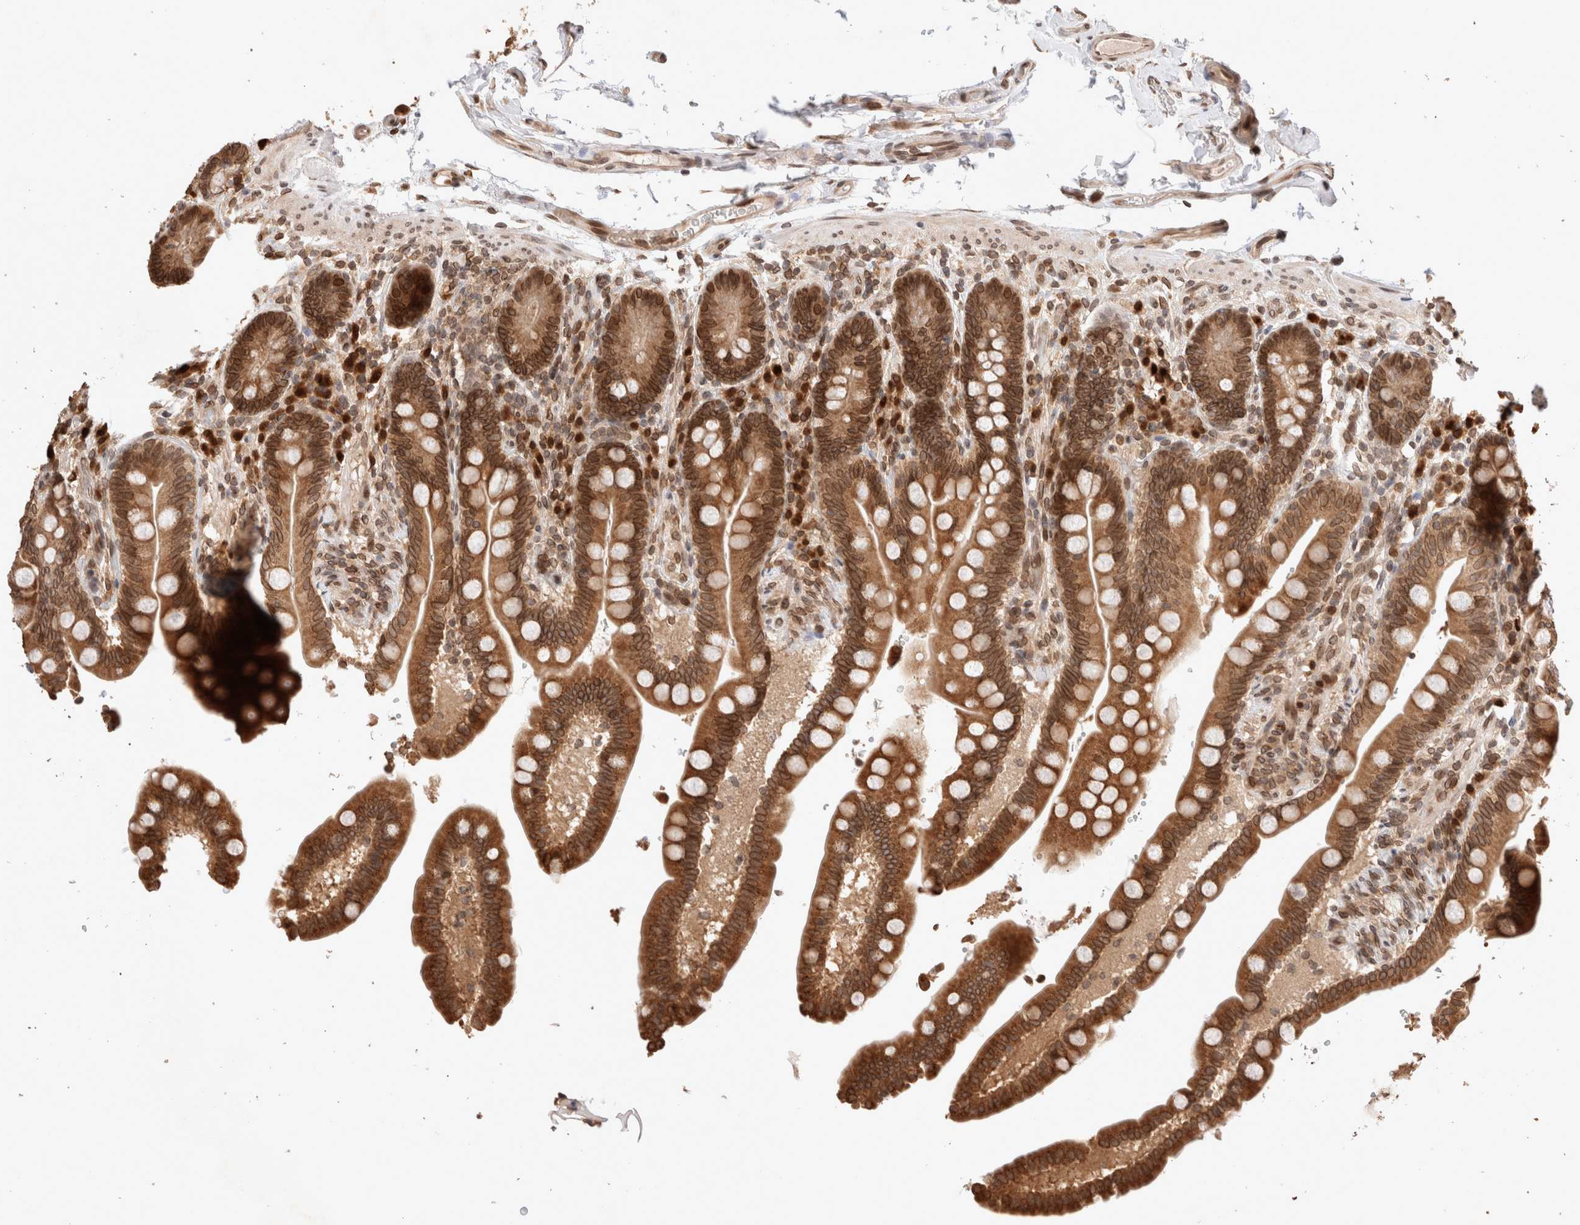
{"staining": {"intensity": "moderate", "quantity": ">75%", "location": "cytoplasmic/membranous,nuclear"}, "tissue": "colon", "cell_type": "Endothelial cells", "image_type": "normal", "snomed": [{"axis": "morphology", "description": "Normal tissue, NOS"}, {"axis": "topography", "description": "Smooth muscle"}, {"axis": "topography", "description": "Colon"}], "caption": "Immunohistochemistry (DAB (3,3'-diaminobenzidine)) staining of normal human colon reveals moderate cytoplasmic/membranous,nuclear protein staining in approximately >75% of endothelial cells.", "gene": "TPR", "patient": {"sex": "male", "age": 73}}